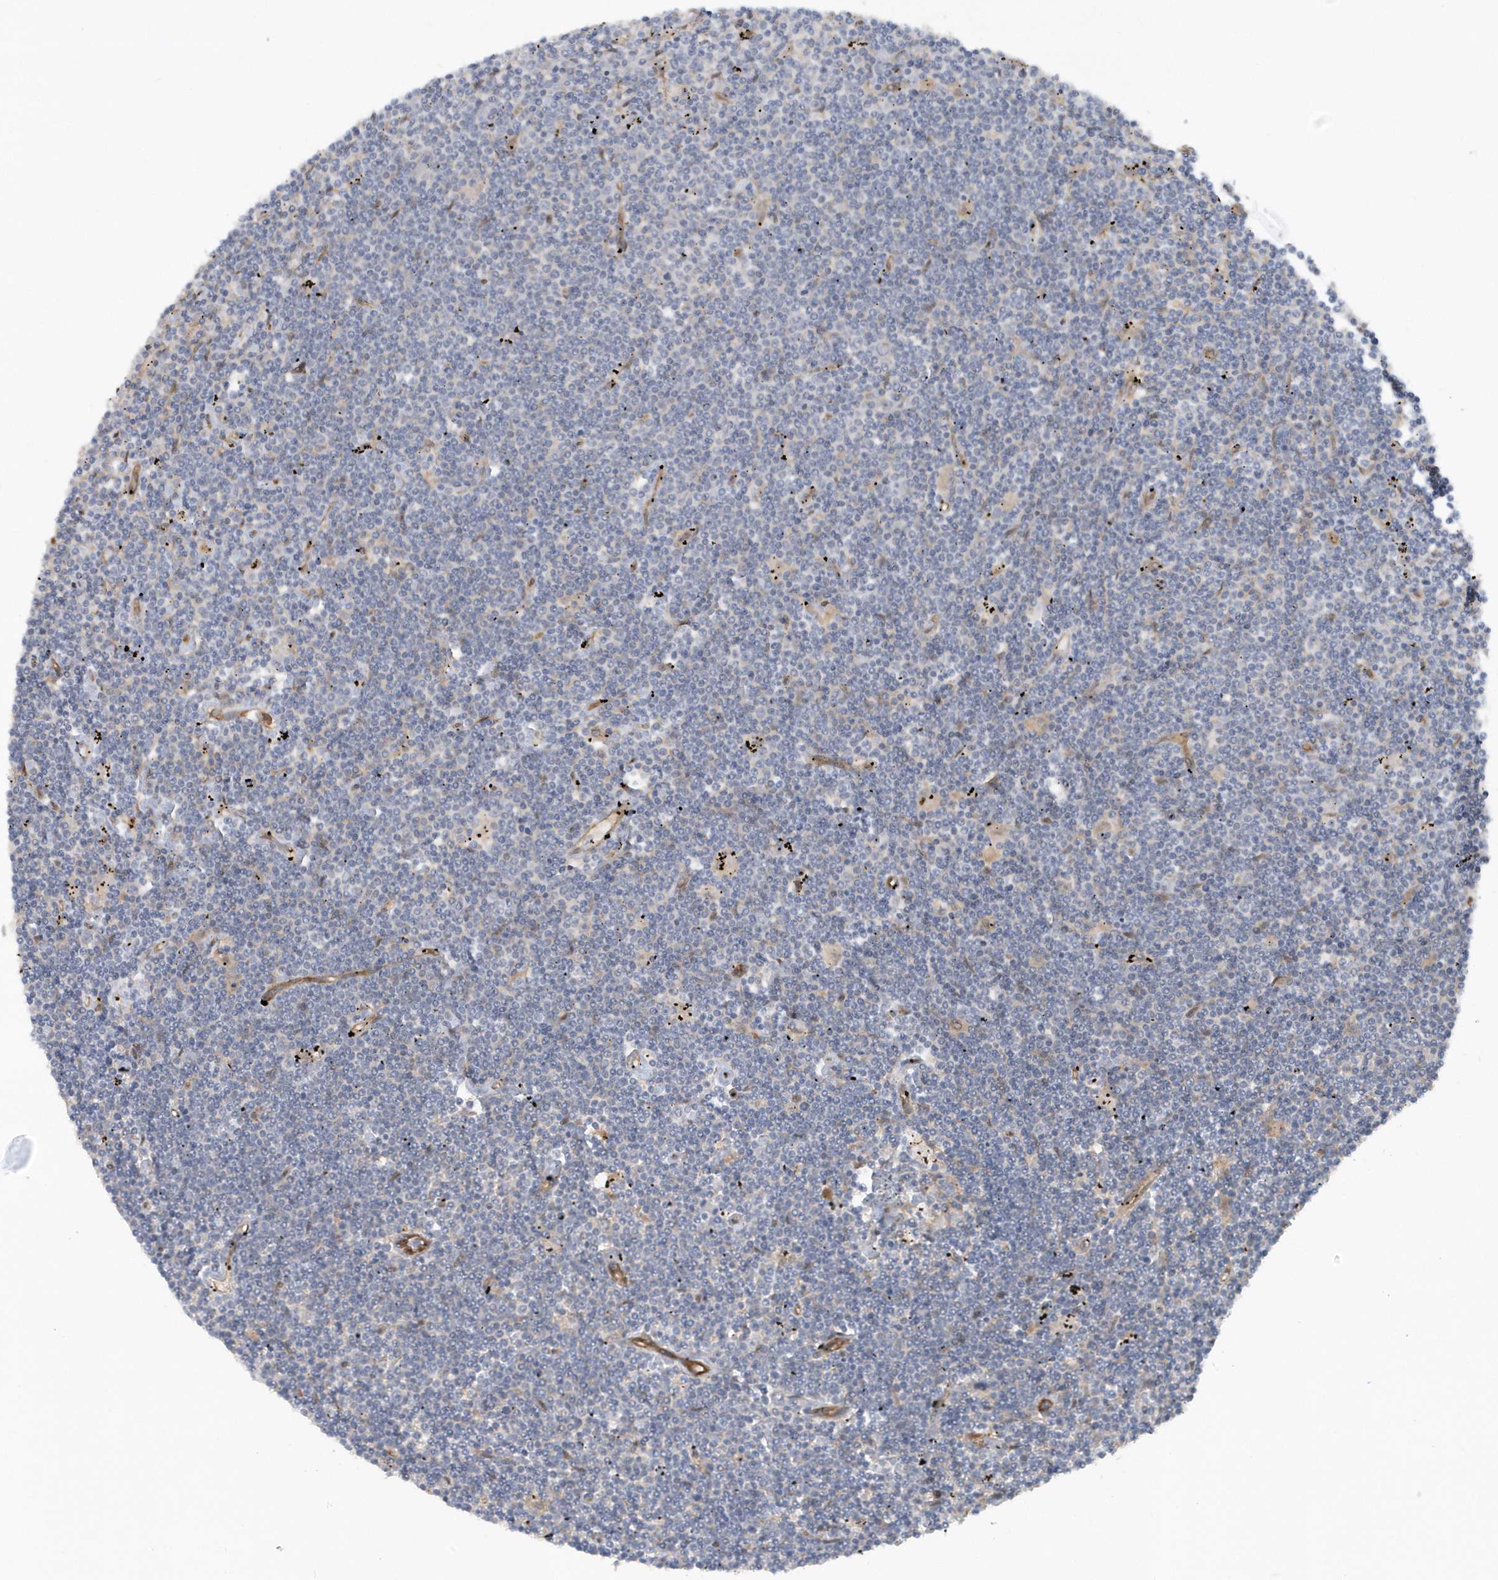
{"staining": {"intensity": "negative", "quantity": "none", "location": "none"}, "tissue": "lymphoma", "cell_type": "Tumor cells", "image_type": "cancer", "snomed": [{"axis": "morphology", "description": "Malignant lymphoma, non-Hodgkin's type, Low grade"}, {"axis": "topography", "description": "Spleen"}], "caption": "Immunohistochemistry (IHC) image of human lymphoma stained for a protein (brown), which shows no expression in tumor cells. (DAB (3,3'-diaminobenzidine) IHC with hematoxylin counter stain).", "gene": "RAI14", "patient": {"sex": "male", "age": 76}}